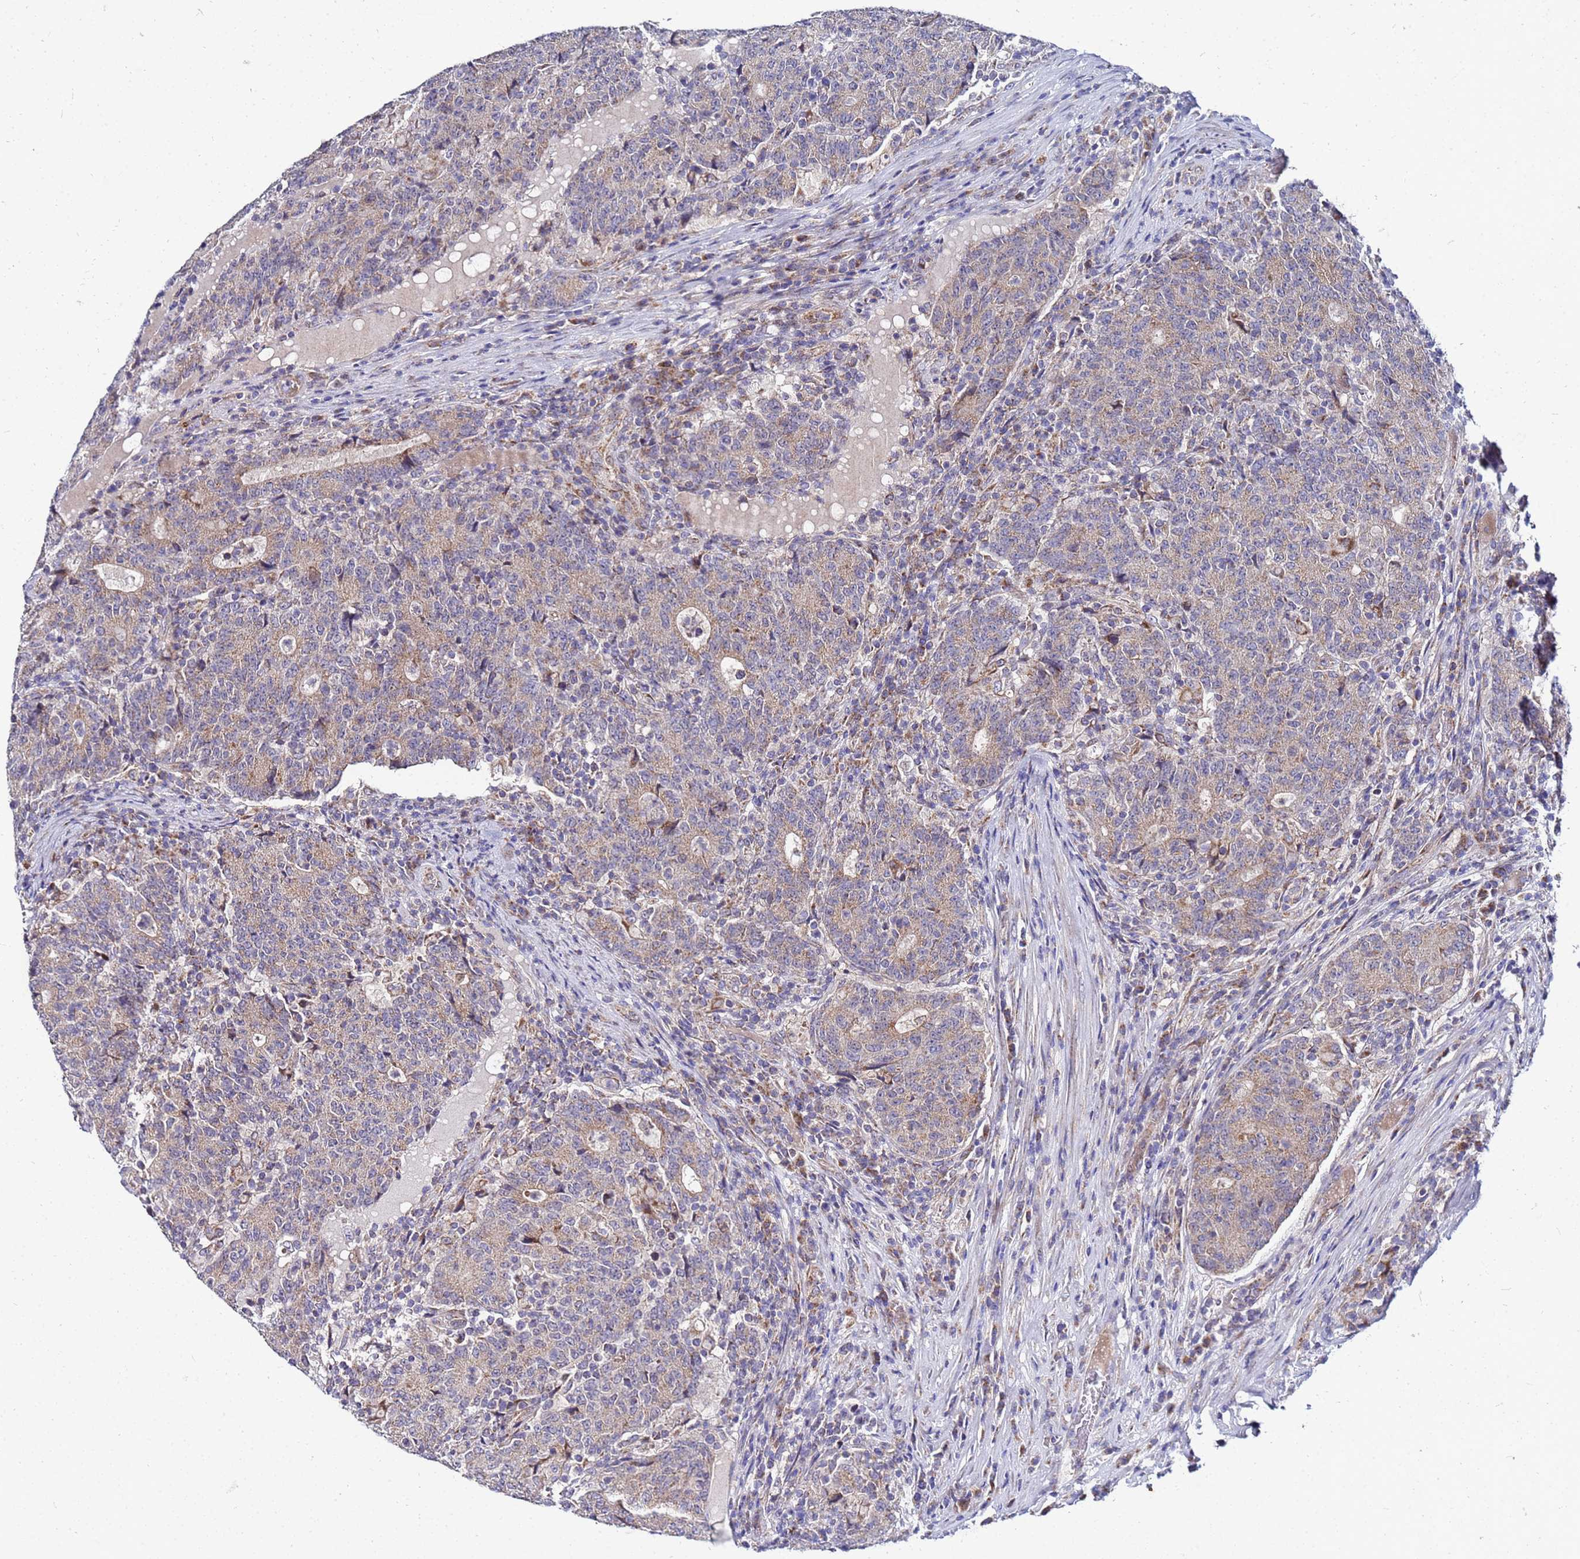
{"staining": {"intensity": "moderate", "quantity": ">75%", "location": "cytoplasmic/membranous"}, "tissue": "colorectal cancer", "cell_type": "Tumor cells", "image_type": "cancer", "snomed": [{"axis": "morphology", "description": "Adenocarcinoma, NOS"}, {"axis": "topography", "description": "Colon"}], "caption": "Colorectal adenocarcinoma was stained to show a protein in brown. There is medium levels of moderate cytoplasmic/membranous positivity in about >75% of tumor cells.", "gene": "FAHD2A", "patient": {"sex": "female", "age": 75}}